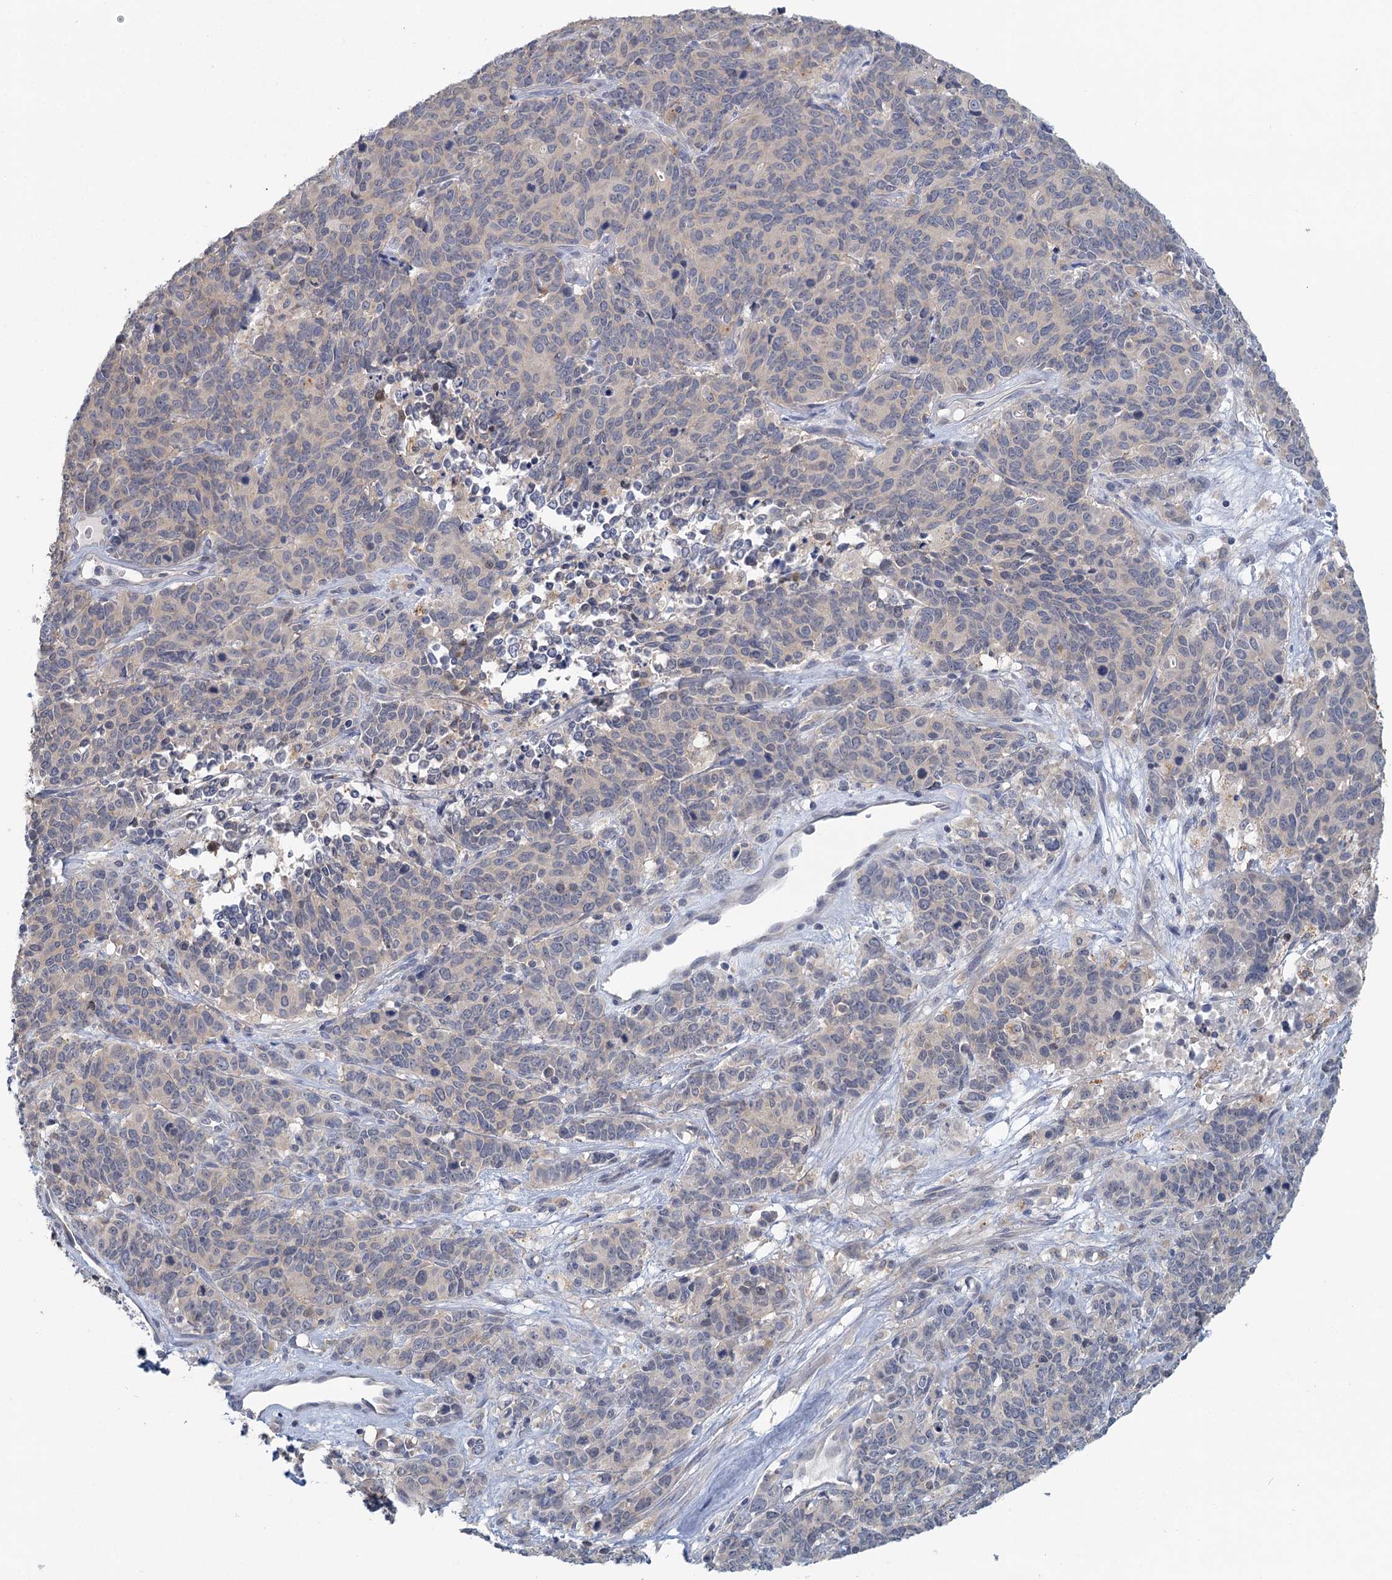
{"staining": {"intensity": "negative", "quantity": "none", "location": "none"}, "tissue": "cervical cancer", "cell_type": "Tumor cells", "image_type": "cancer", "snomed": [{"axis": "morphology", "description": "Squamous cell carcinoma, NOS"}, {"axis": "topography", "description": "Cervix"}], "caption": "Cervical squamous cell carcinoma stained for a protein using immunohistochemistry exhibits no expression tumor cells.", "gene": "MYO7B", "patient": {"sex": "female", "age": 60}}